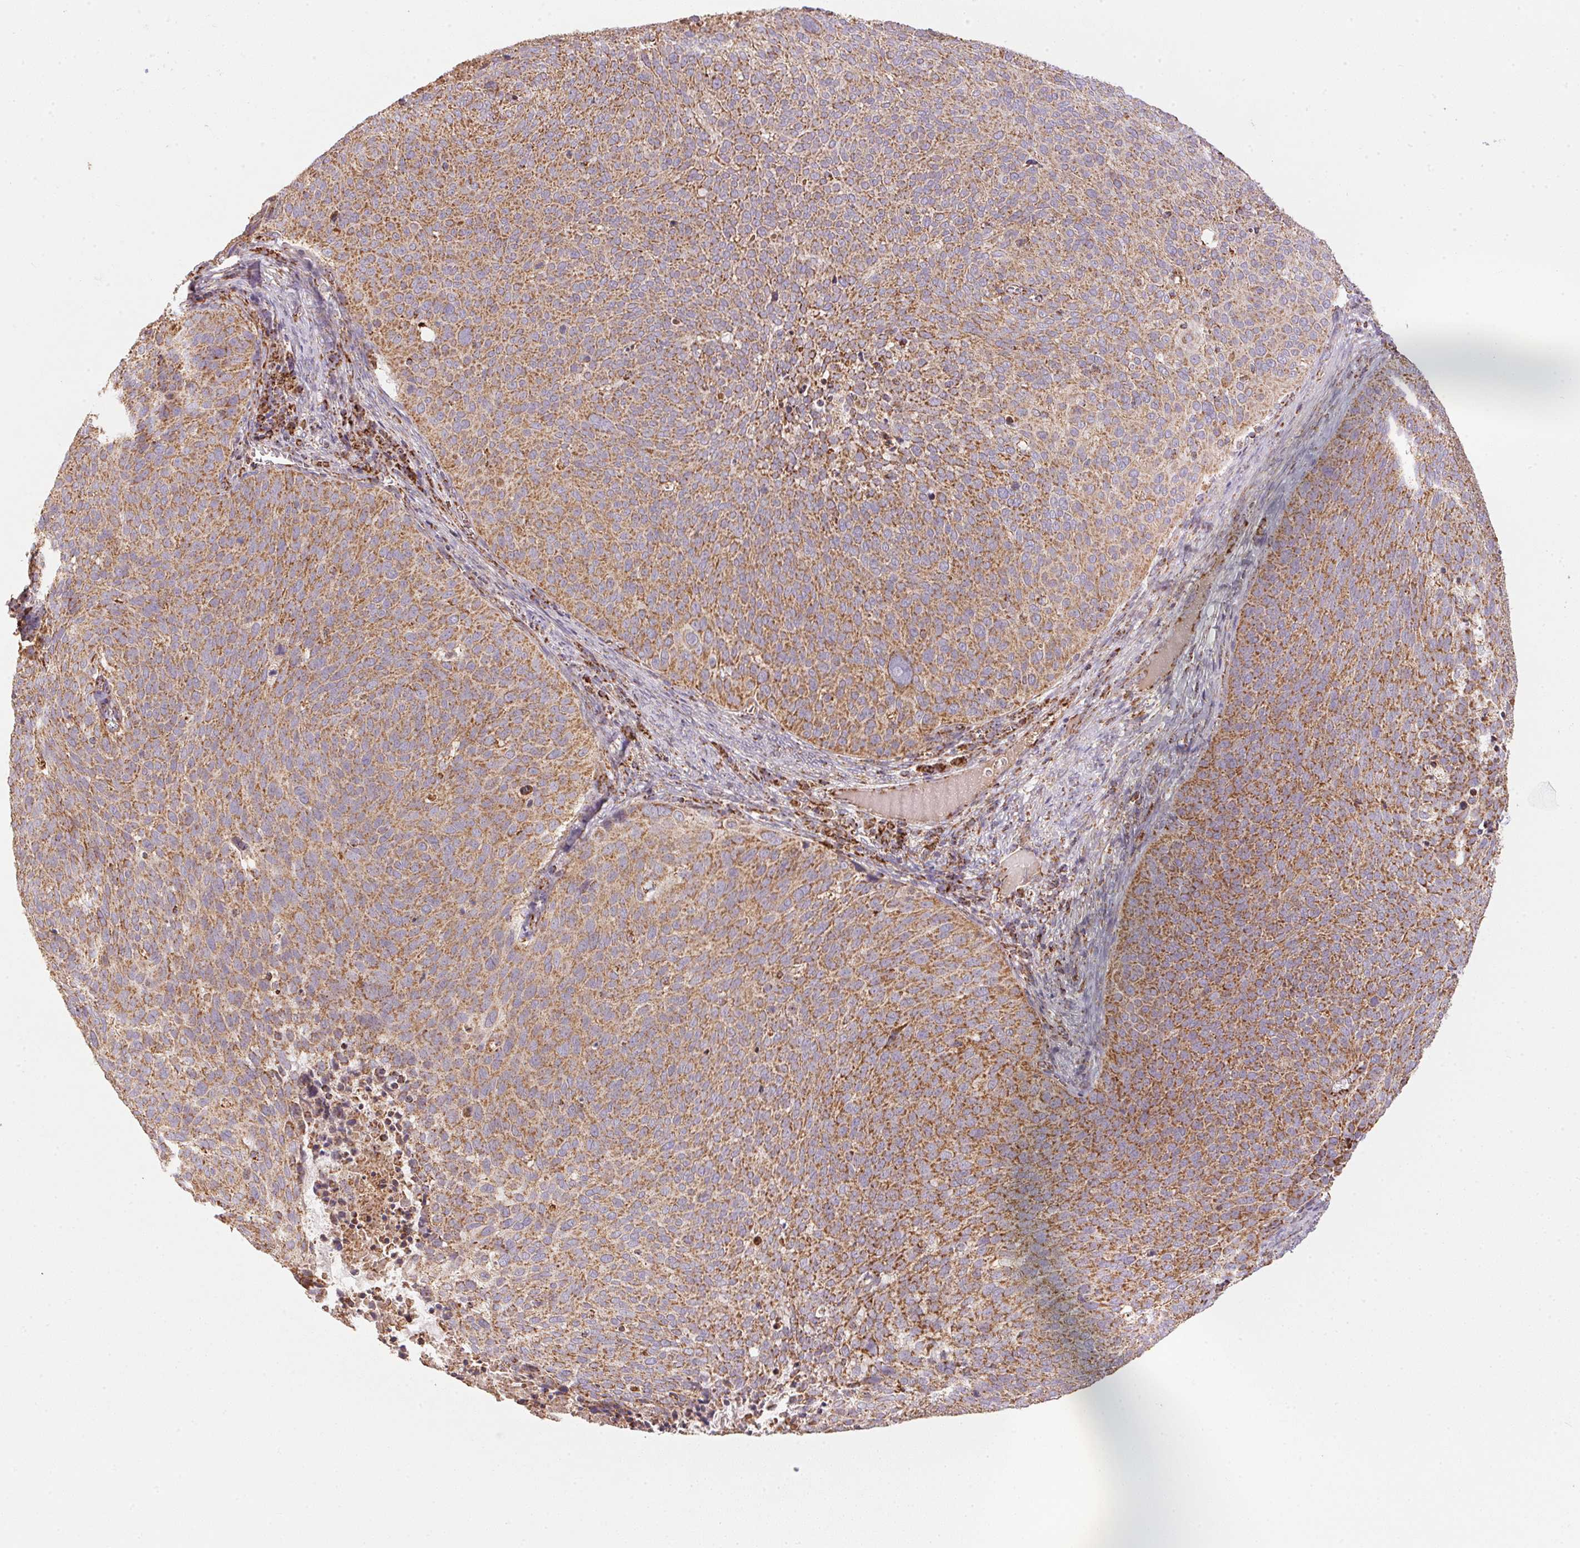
{"staining": {"intensity": "strong", "quantity": ">75%", "location": "cytoplasmic/membranous"}, "tissue": "cervical cancer", "cell_type": "Tumor cells", "image_type": "cancer", "snomed": [{"axis": "morphology", "description": "Squamous cell carcinoma, NOS"}, {"axis": "topography", "description": "Cervix"}], "caption": "The micrograph displays immunohistochemical staining of cervical squamous cell carcinoma. There is strong cytoplasmic/membranous expression is appreciated in approximately >75% of tumor cells.", "gene": "NDUFS2", "patient": {"sex": "female", "age": 39}}